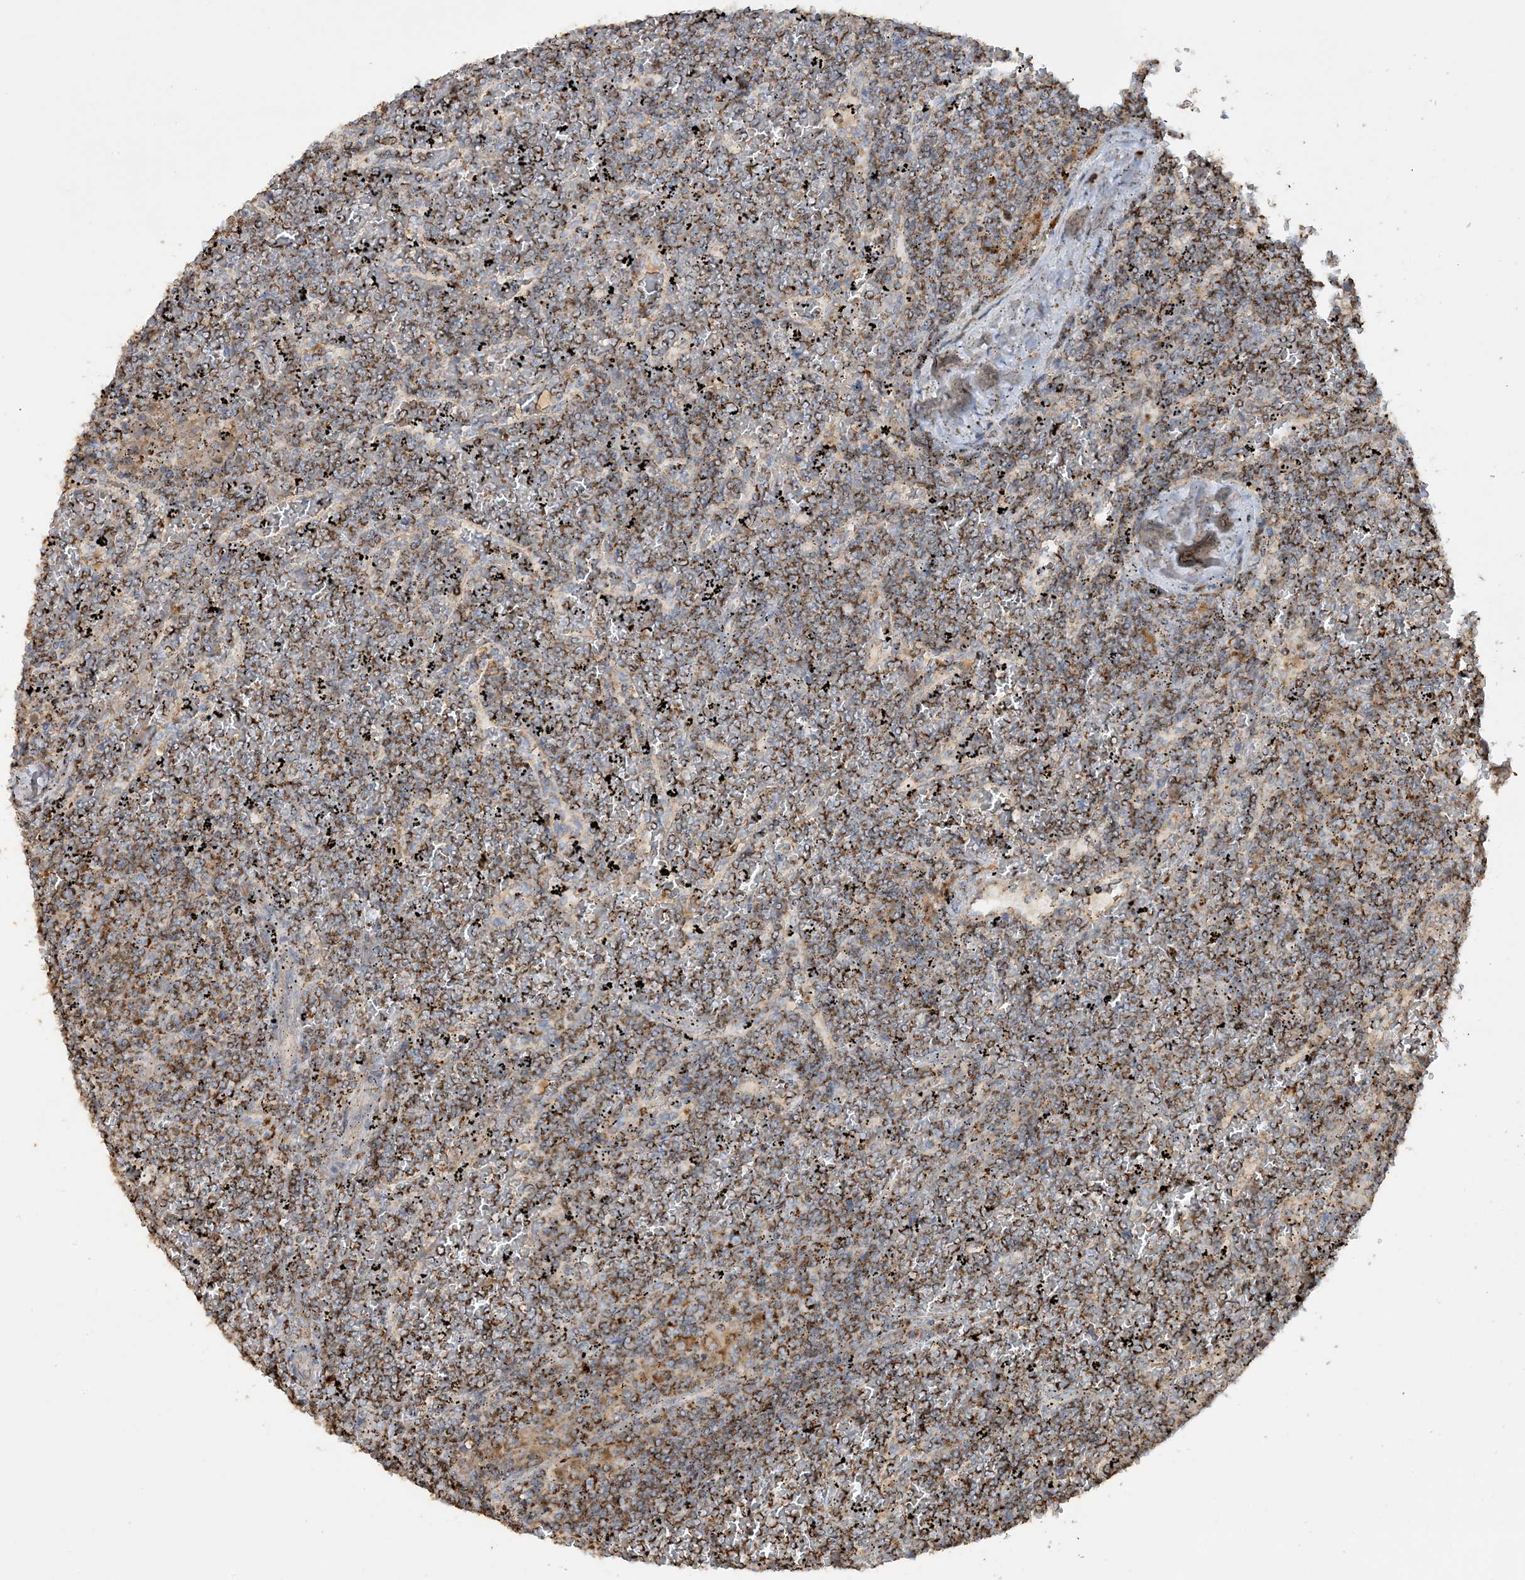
{"staining": {"intensity": "moderate", "quantity": ">75%", "location": "cytoplasmic/membranous"}, "tissue": "lymphoma", "cell_type": "Tumor cells", "image_type": "cancer", "snomed": [{"axis": "morphology", "description": "Malignant lymphoma, non-Hodgkin's type, Low grade"}, {"axis": "topography", "description": "Spleen"}], "caption": "An image of lymphoma stained for a protein demonstrates moderate cytoplasmic/membranous brown staining in tumor cells.", "gene": "AGA", "patient": {"sex": "female", "age": 19}}